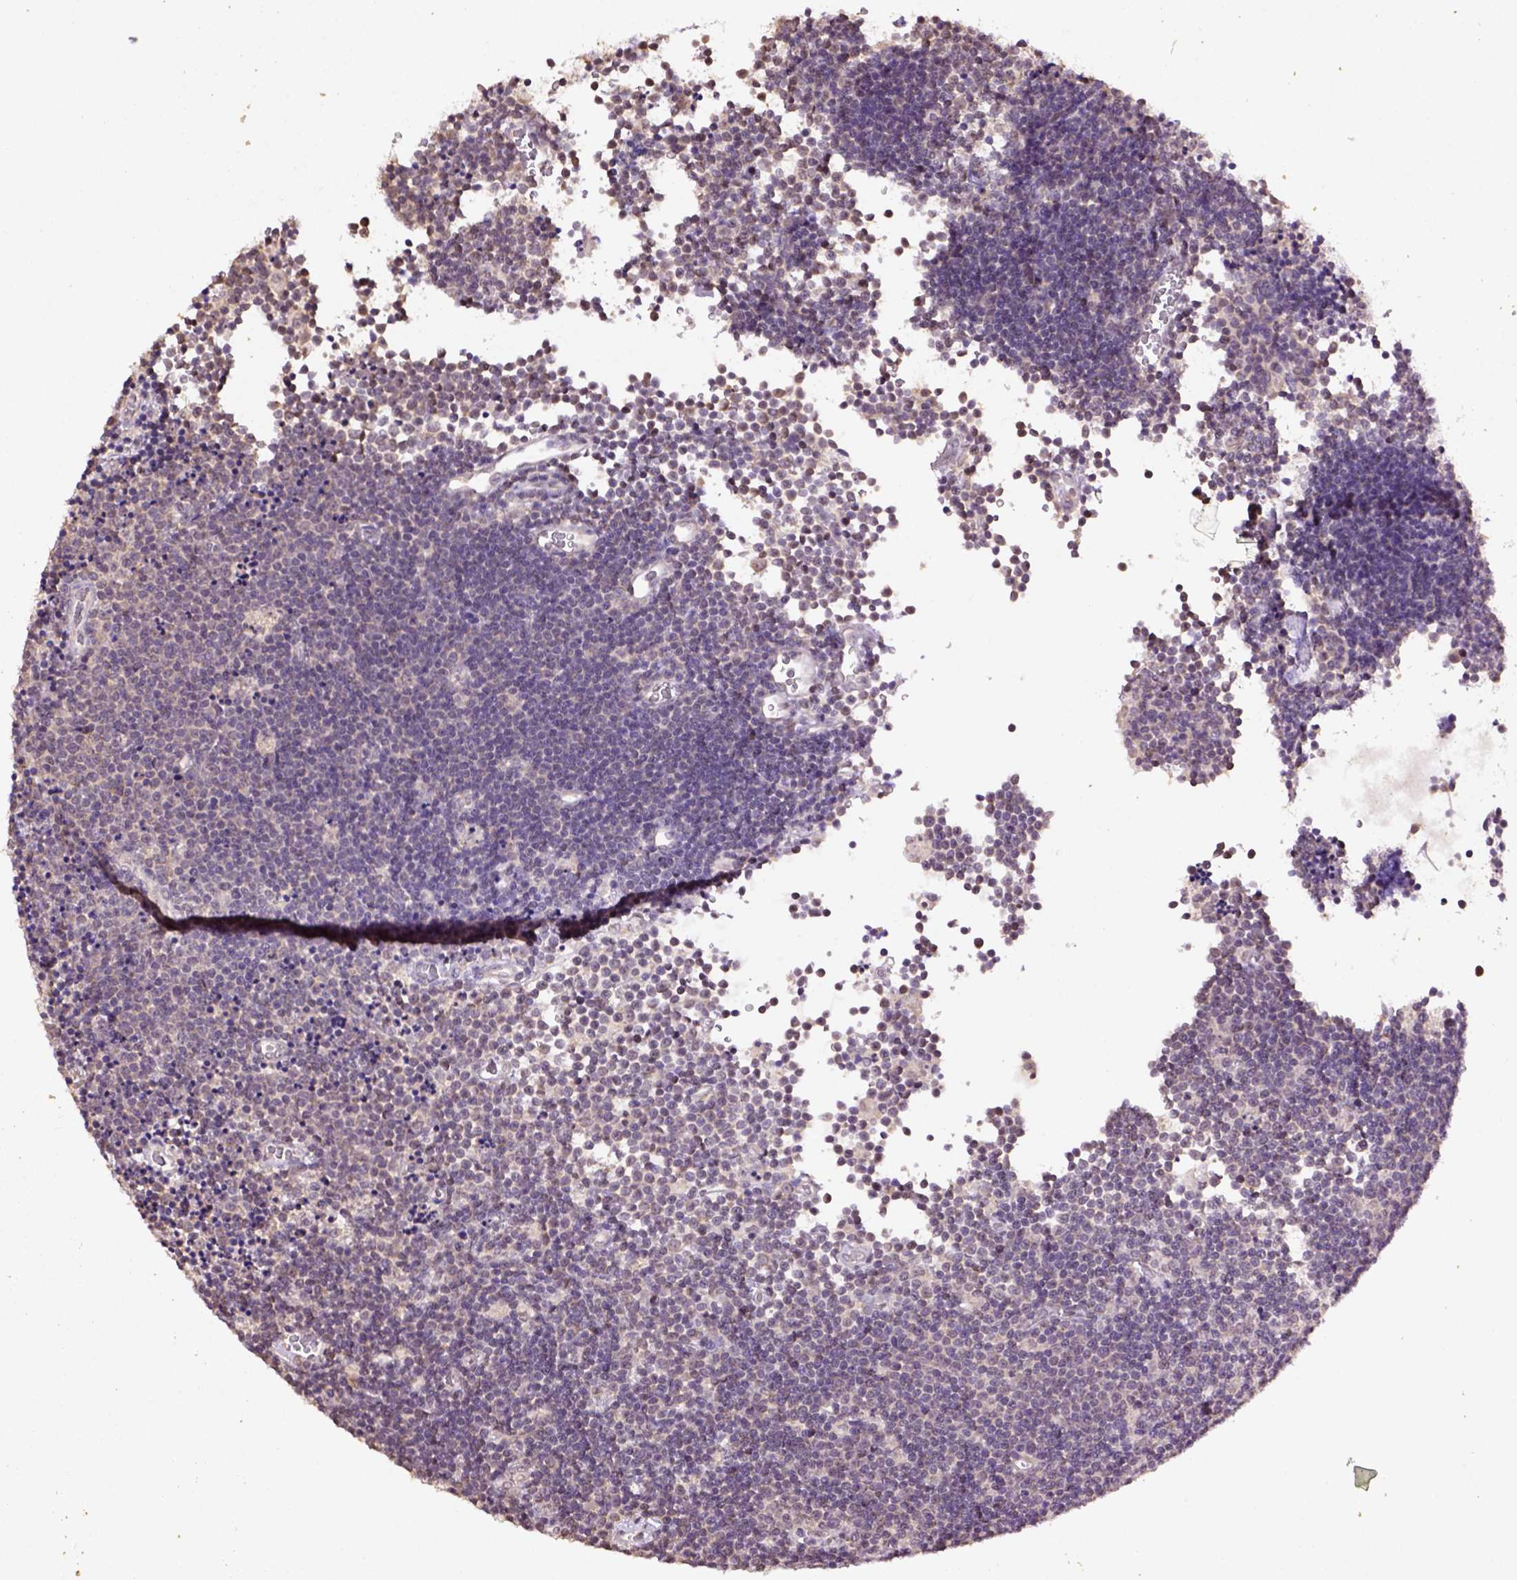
{"staining": {"intensity": "negative", "quantity": "none", "location": "none"}, "tissue": "lymphoma", "cell_type": "Tumor cells", "image_type": "cancer", "snomed": [{"axis": "morphology", "description": "Malignant lymphoma, non-Hodgkin's type, Low grade"}, {"axis": "topography", "description": "Brain"}], "caption": "DAB (3,3'-diaminobenzidine) immunohistochemical staining of lymphoma exhibits no significant expression in tumor cells.", "gene": "WDR17", "patient": {"sex": "female", "age": 66}}